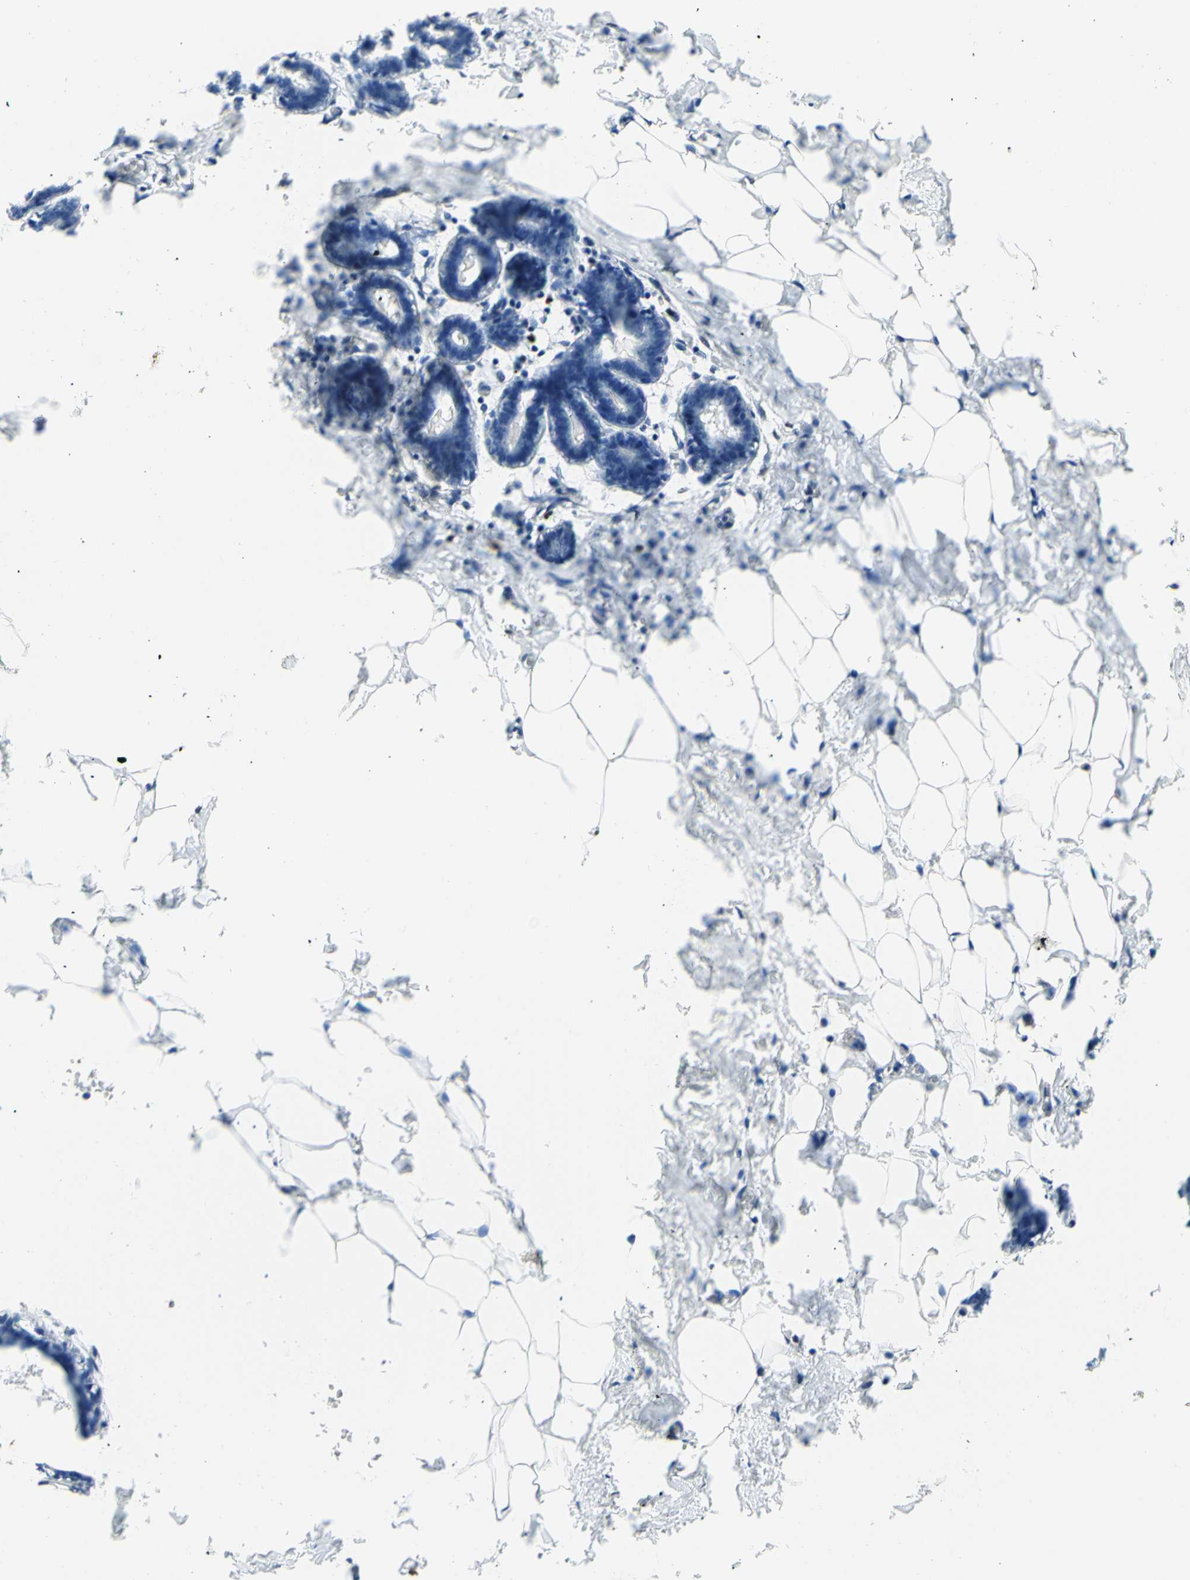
{"staining": {"intensity": "negative", "quantity": "none", "location": "none"}, "tissue": "breast", "cell_type": "Adipocytes", "image_type": "normal", "snomed": [{"axis": "morphology", "description": "Normal tissue, NOS"}, {"axis": "topography", "description": "Breast"}], "caption": "Protein analysis of unremarkable breast shows no significant expression in adipocytes.", "gene": "EED", "patient": {"sex": "female", "age": 27}}